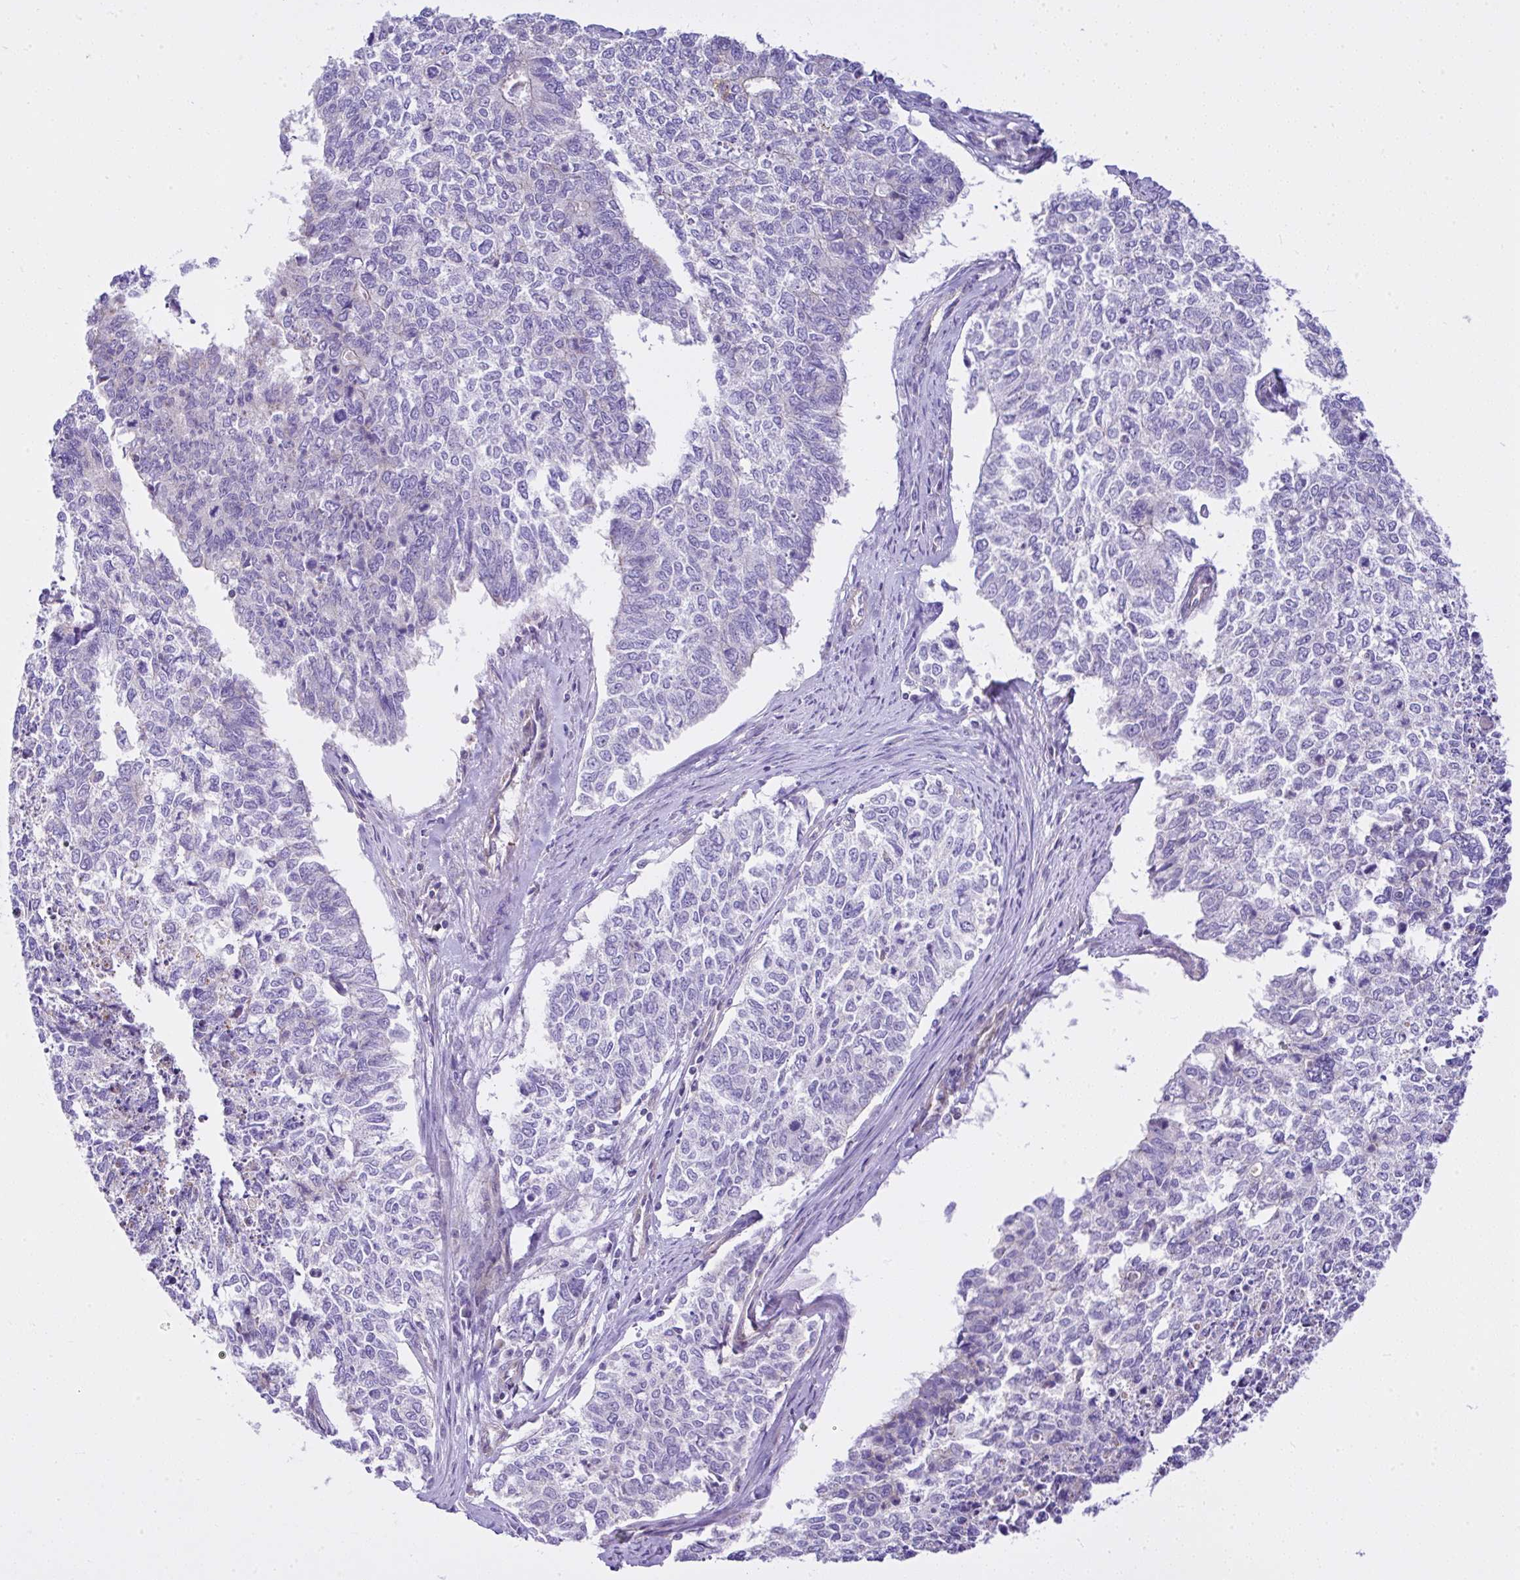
{"staining": {"intensity": "negative", "quantity": "none", "location": "none"}, "tissue": "cervical cancer", "cell_type": "Tumor cells", "image_type": "cancer", "snomed": [{"axis": "morphology", "description": "Adenocarcinoma, NOS"}, {"axis": "topography", "description": "Cervix"}], "caption": "An image of human cervical cancer is negative for staining in tumor cells.", "gene": "CCDC142", "patient": {"sex": "female", "age": 63}}